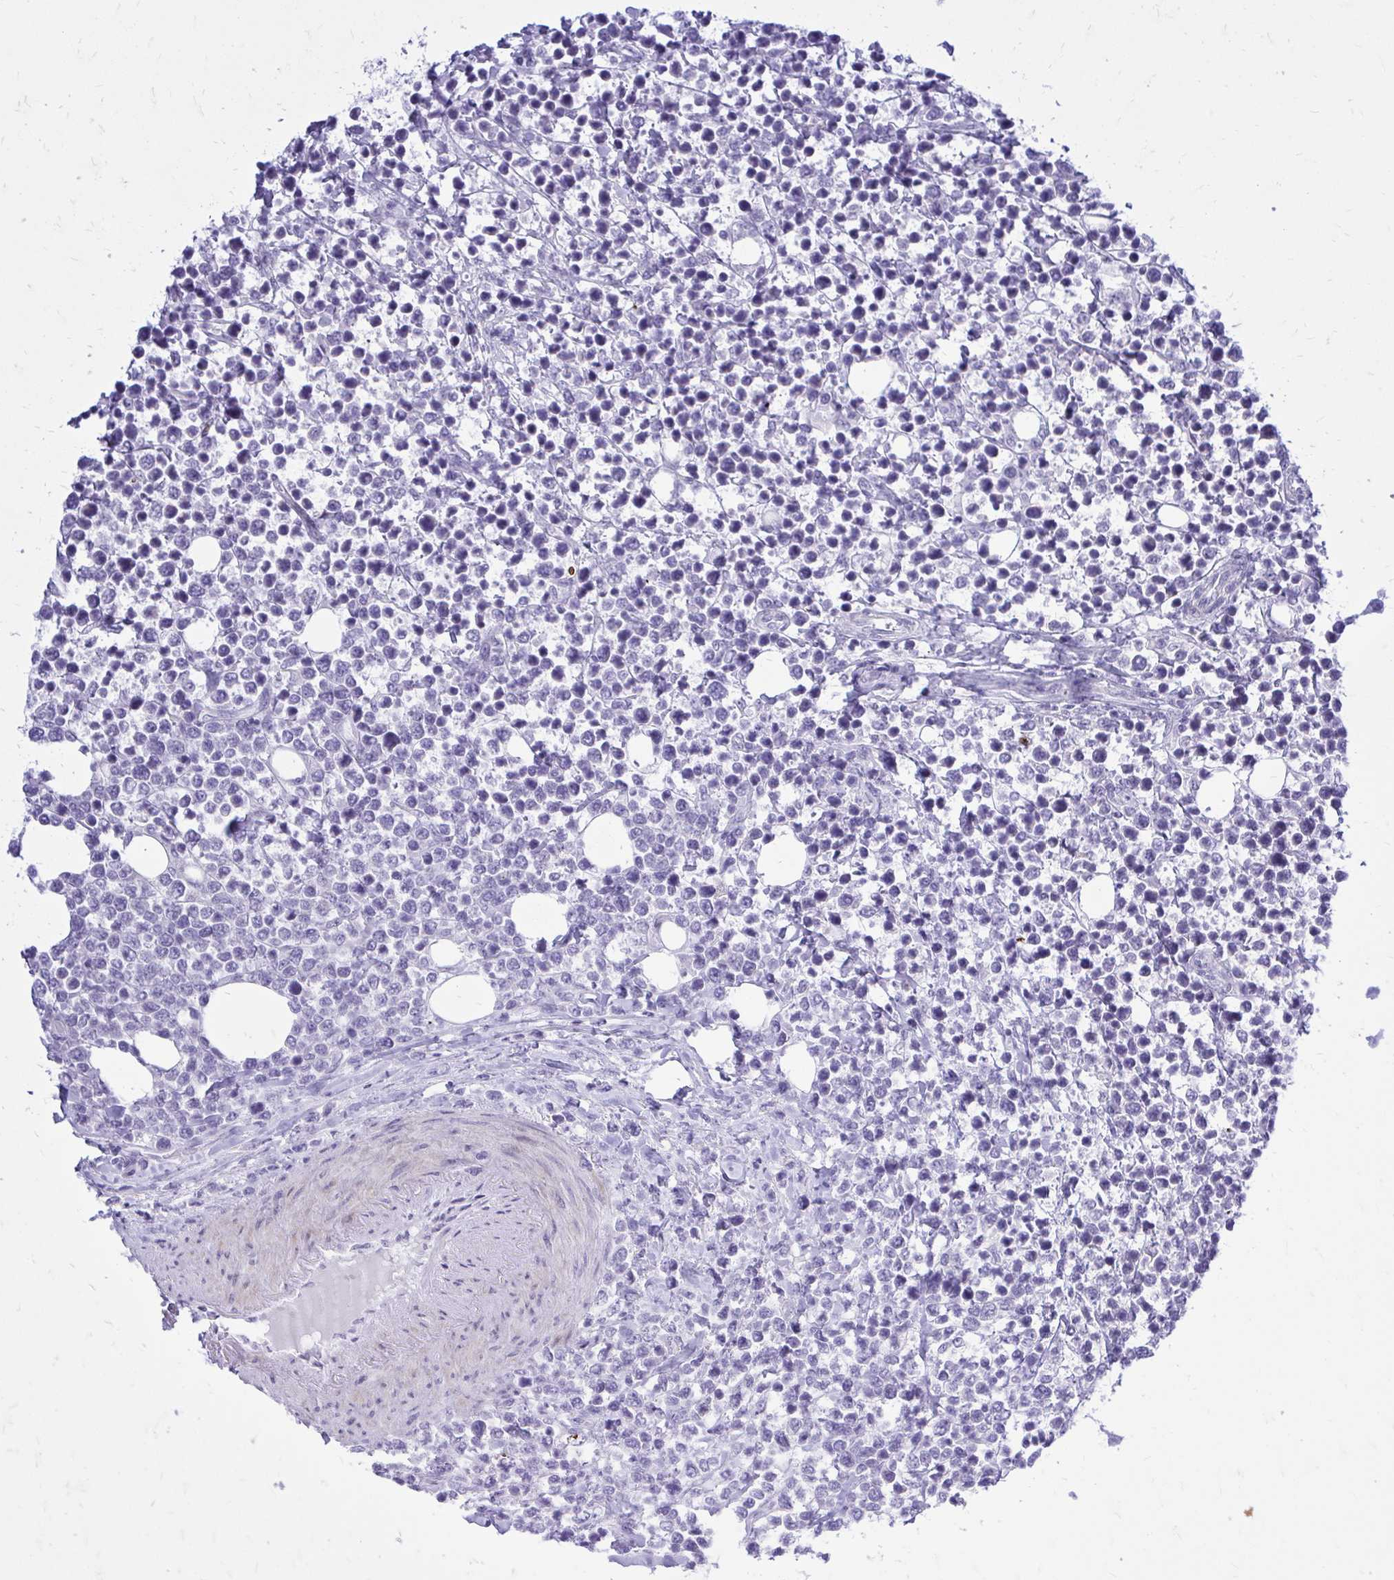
{"staining": {"intensity": "negative", "quantity": "none", "location": "none"}, "tissue": "lymphoma", "cell_type": "Tumor cells", "image_type": "cancer", "snomed": [{"axis": "morphology", "description": "Malignant lymphoma, non-Hodgkin's type, Low grade"}, {"axis": "topography", "description": "Lymph node"}], "caption": "This is an immunohistochemistry photomicrograph of human low-grade malignant lymphoma, non-Hodgkin's type. There is no staining in tumor cells.", "gene": "GABRA1", "patient": {"sex": "male", "age": 60}}